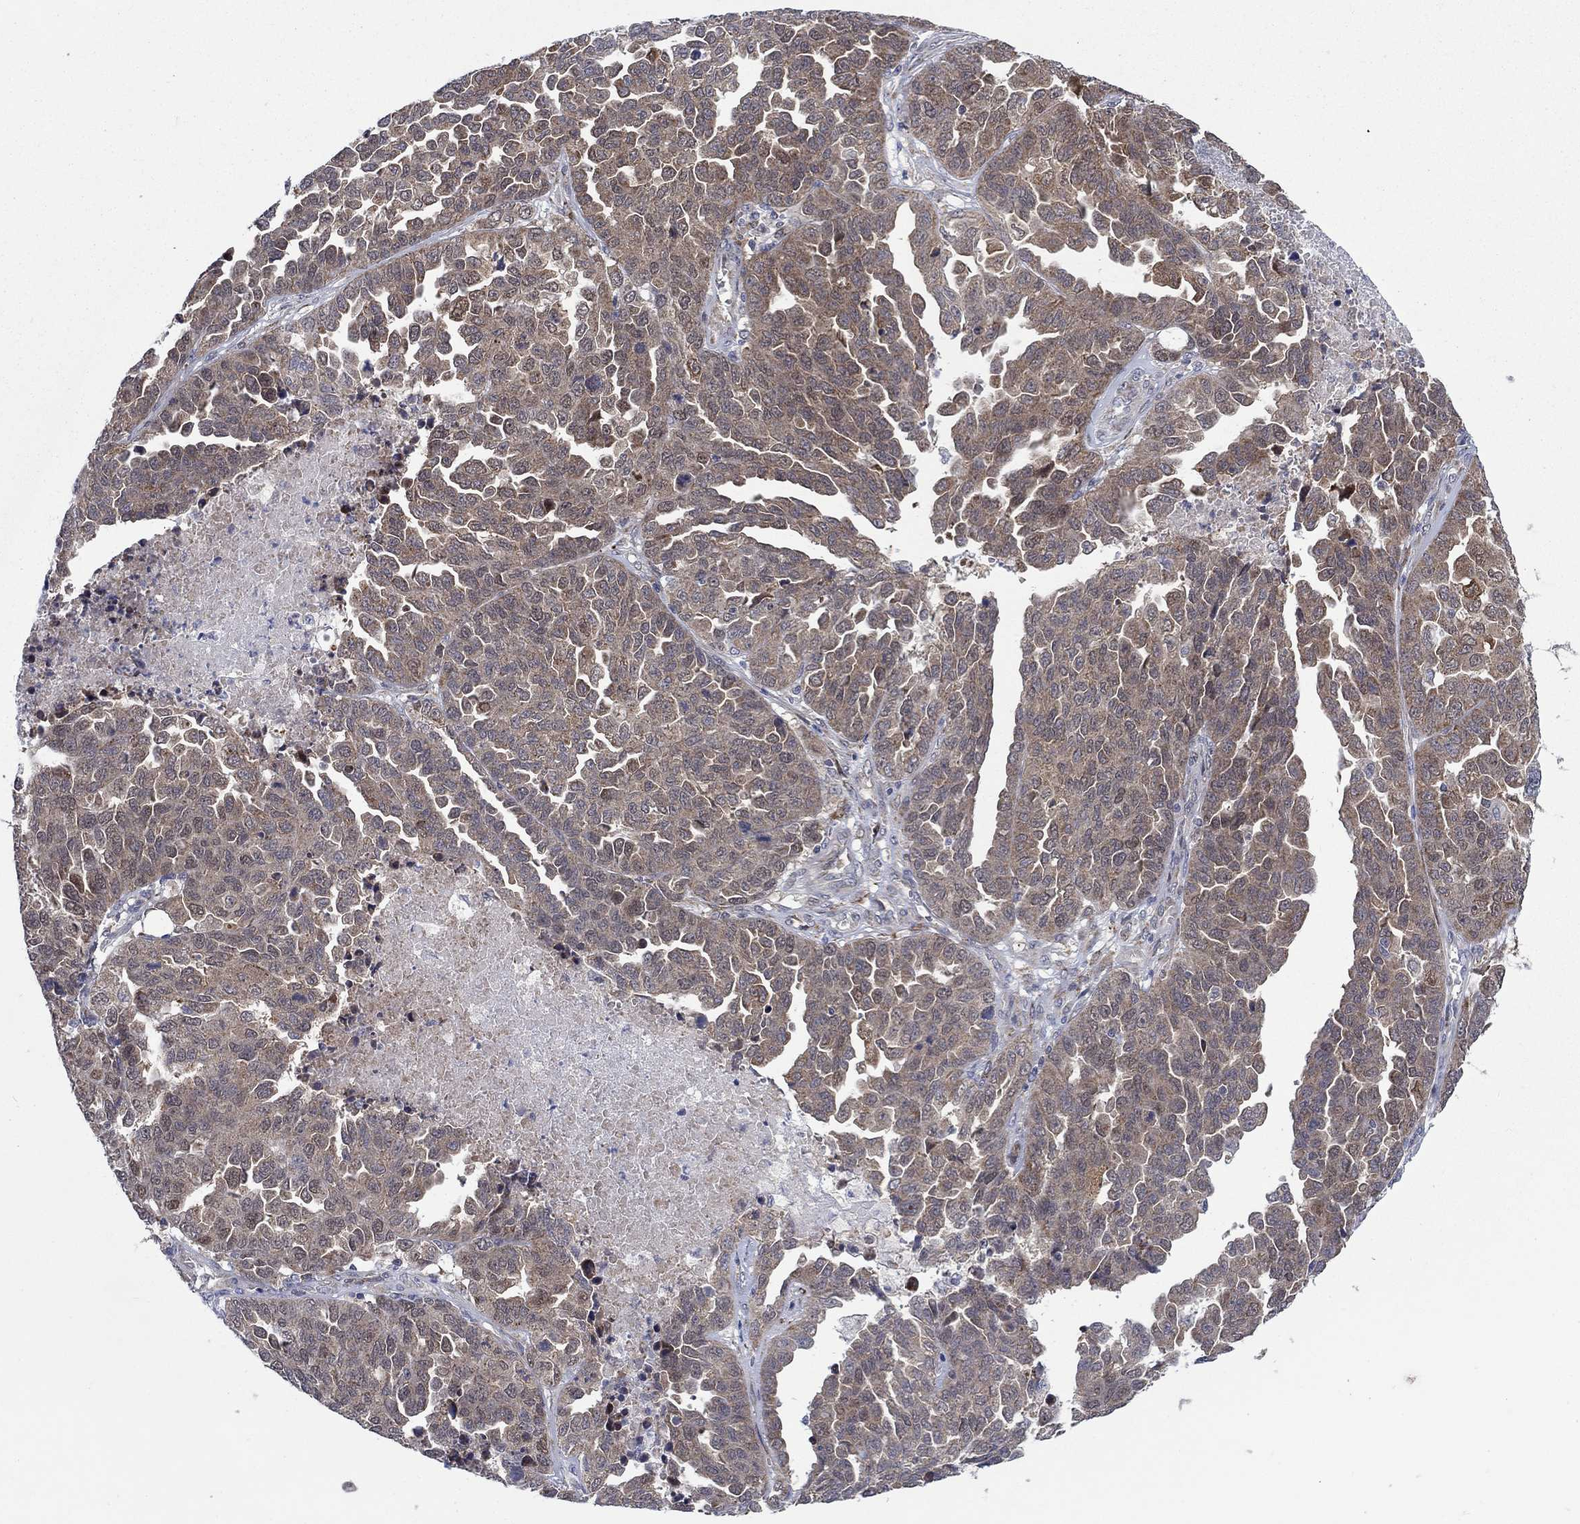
{"staining": {"intensity": "moderate", "quantity": ">75%", "location": "cytoplasmic/membranous"}, "tissue": "ovarian cancer", "cell_type": "Tumor cells", "image_type": "cancer", "snomed": [{"axis": "morphology", "description": "Cystadenocarcinoma, serous, NOS"}, {"axis": "topography", "description": "Ovary"}], "caption": "This image reveals IHC staining of ovarian cancer, with medium moderate cytoplasmic/membranous positivity in about >75% of tumor cells.", "gene": "SLC35F2", "patient": {"sex": "female", "age": 87}}